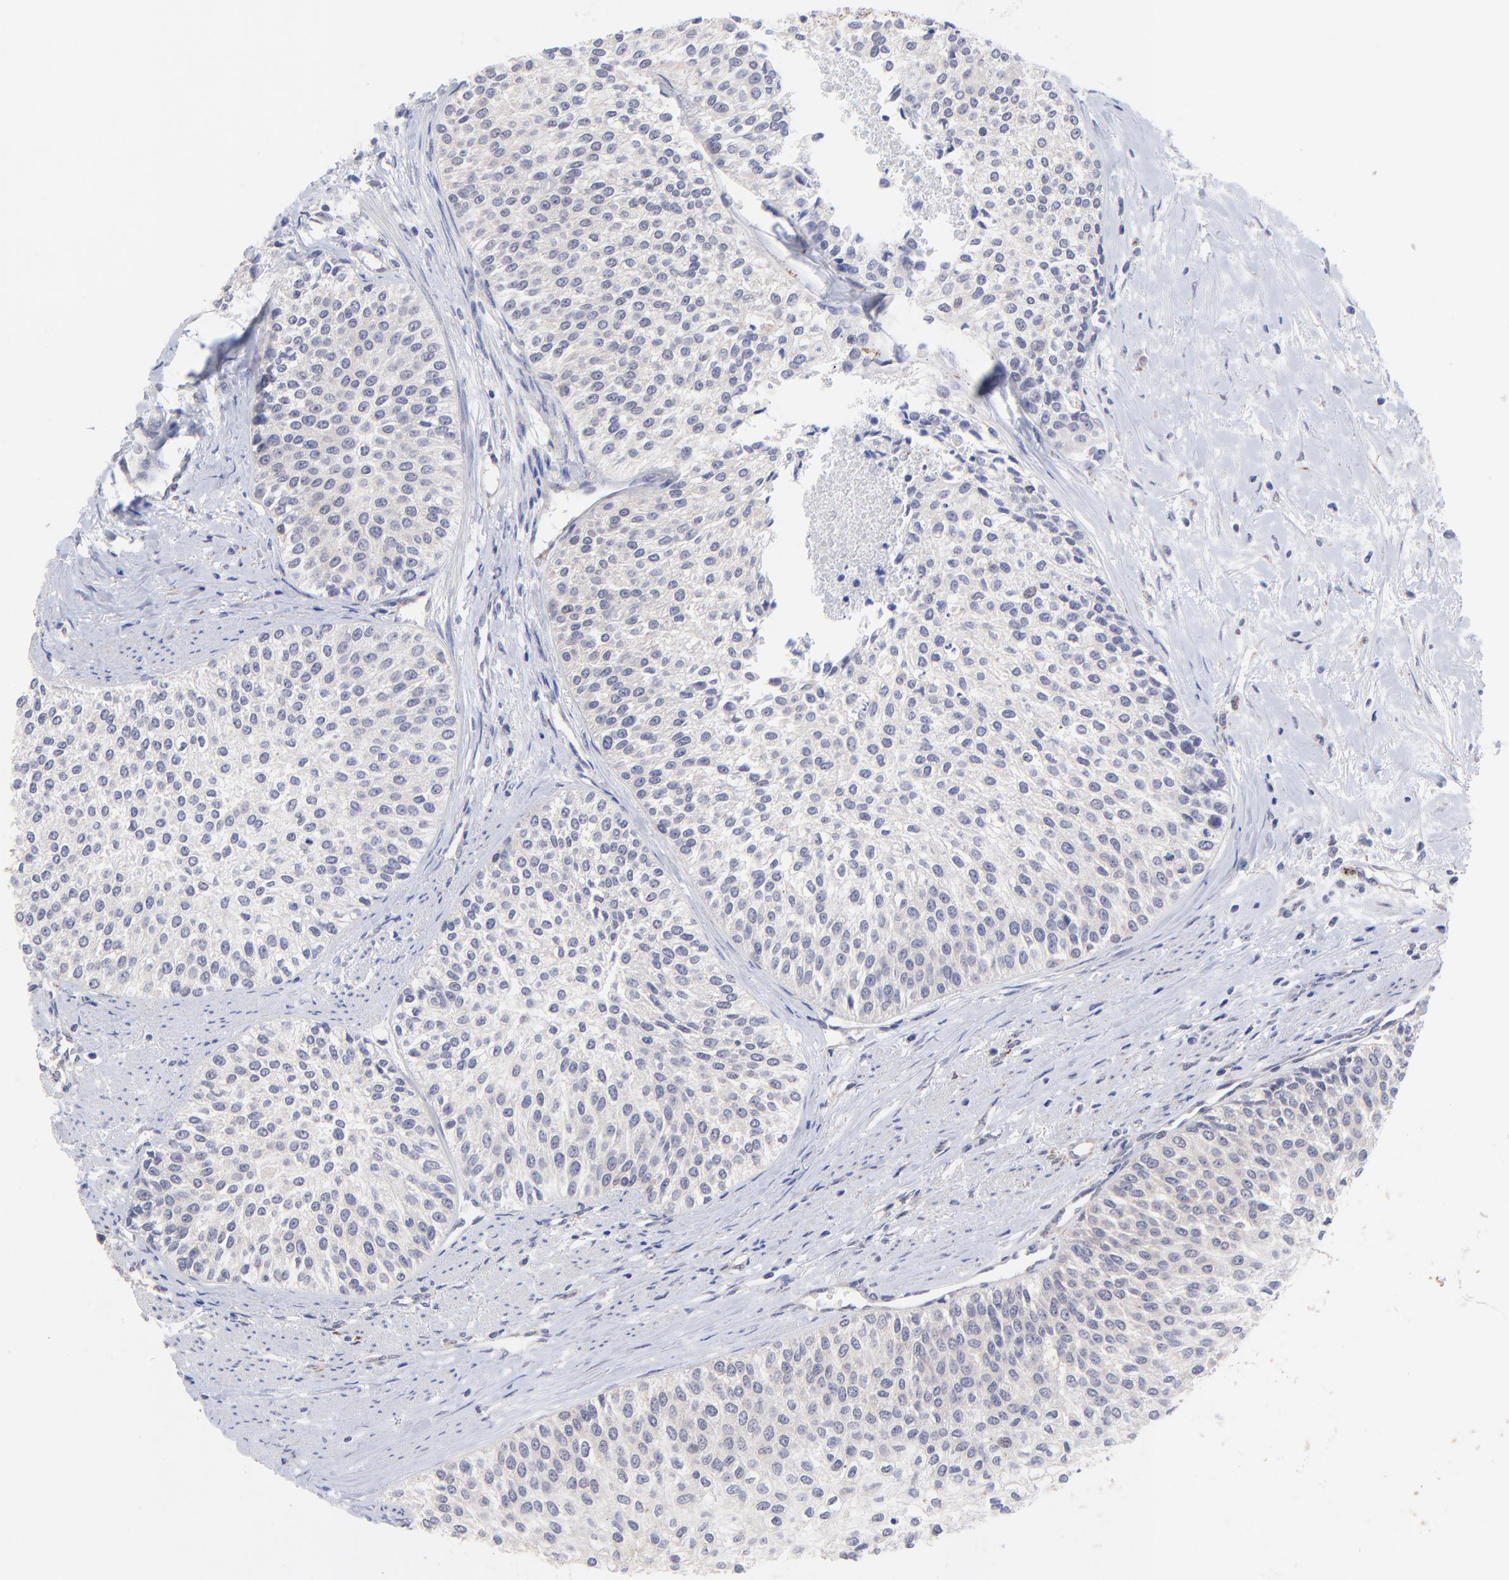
{"staining": {"intensity": "weak", "quantity": "<25%", "location": "nuclear"}, "tissue": "urothelial cancer", "cell_type": "Tumor cells", "image_type": "cancer", "snomed": [{"axis": "morphology", "description": "Urothelial carcinoma, Low grade"}, {"axis": "topography", "description": "Urinary bladder"}], "caption": "Tumor cells are negative for brown protein staining in urothelial carcinoma (low-grade).", "gene": "ZNF747", "patient": {"sex": "female", "age": 73}}